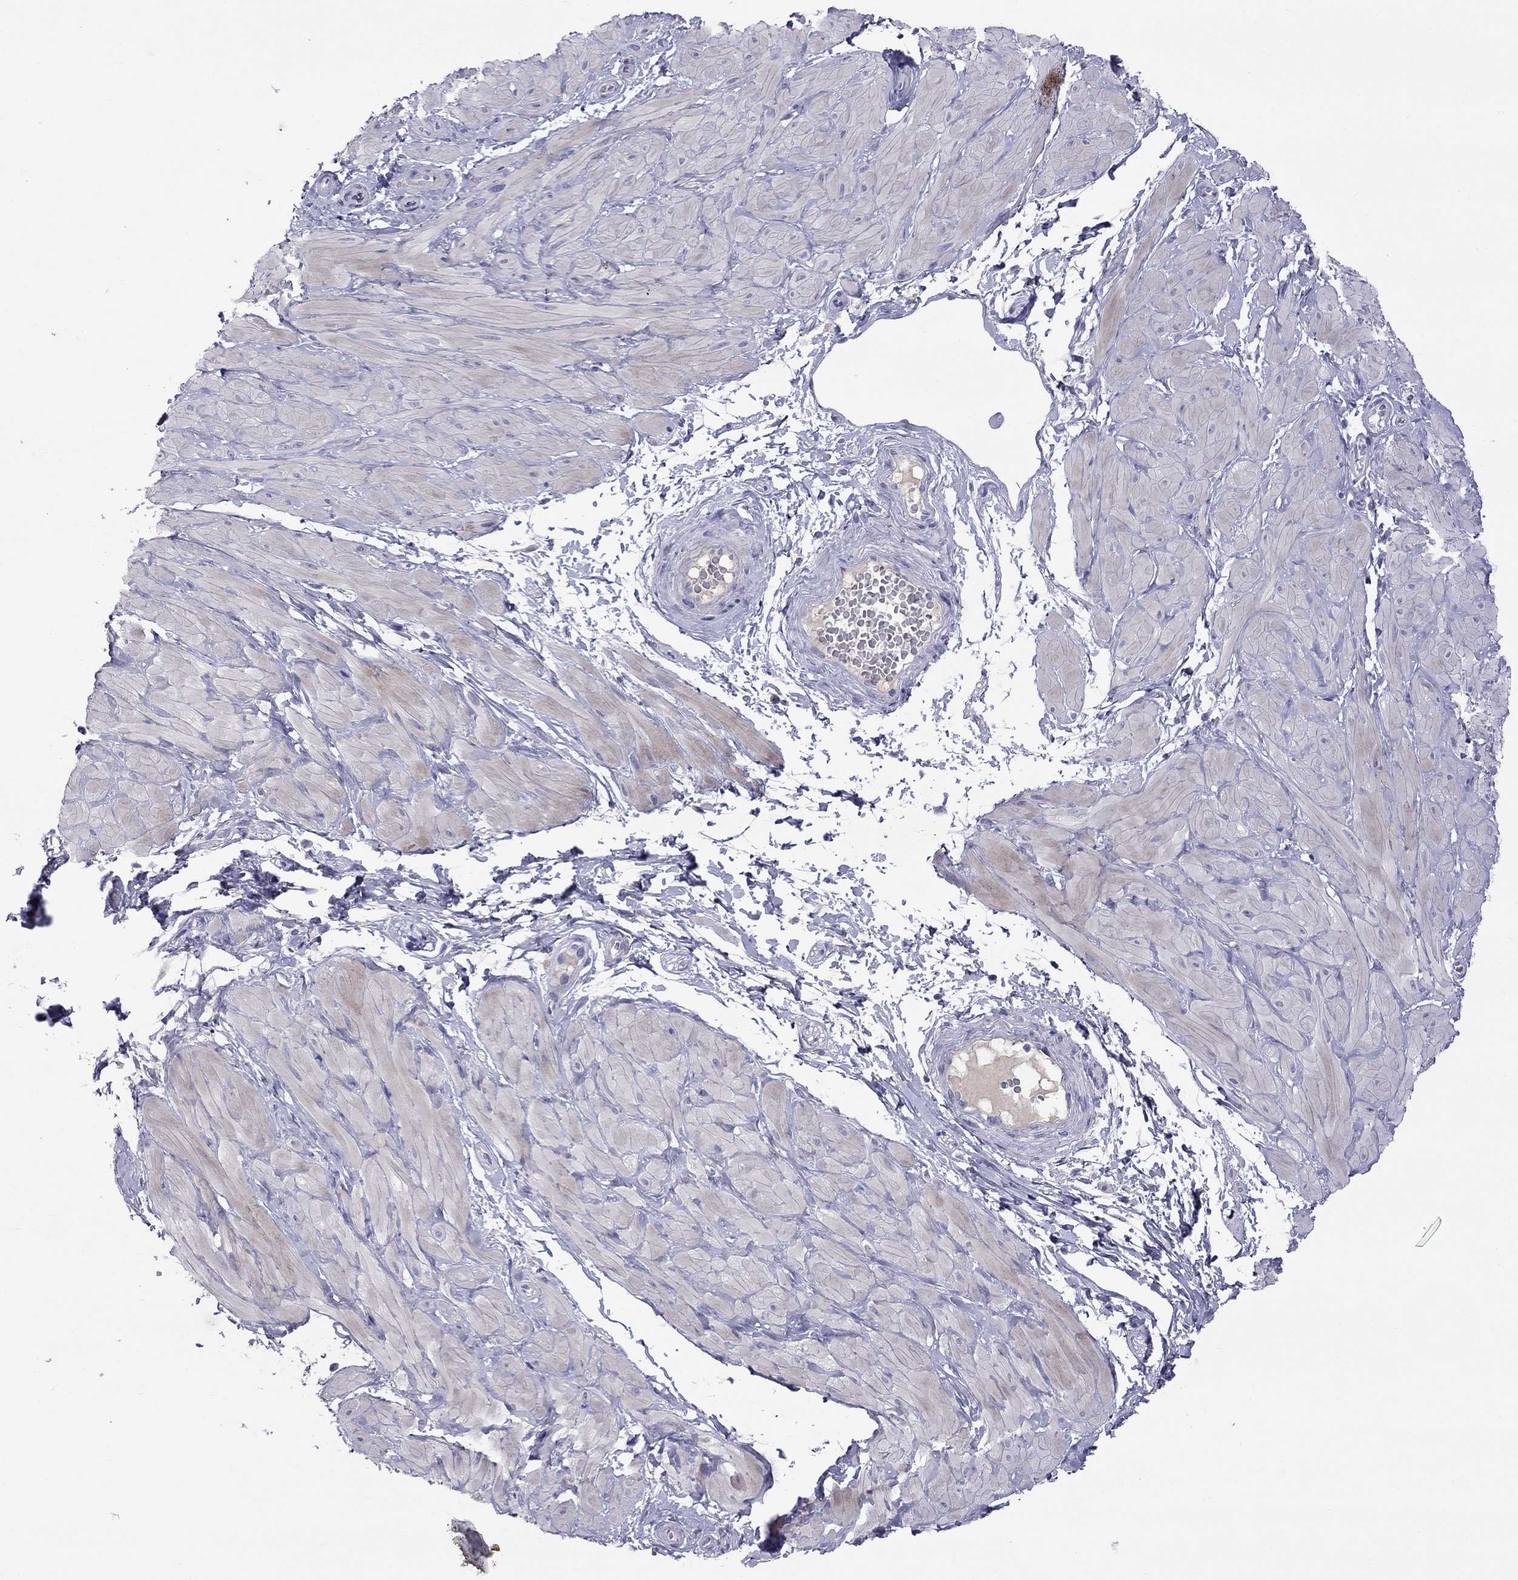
{"staining": {"intensity": "negative", "quantity": "none", "location": "none"}, "tissue": "adipose tissue", "cell_type": "Adipocytes", "image_type": "normal", "snomed": [{"axis": "morphology", "description": "Normal tissue, NOS"}, {"axis": "topography", "description": "Smooth muscle"}, {"axis": "topography", "description": "Peripheral nerve tissue"}], "caption": "A high-resolution photomicrograph shows IHC staining of normal adipose tissue, which reveals no significant expression in adipocytes. (DAB IHC, high magnification).", "gene": "CFAP91", "patient": {"sex": "male", "age": 22}}